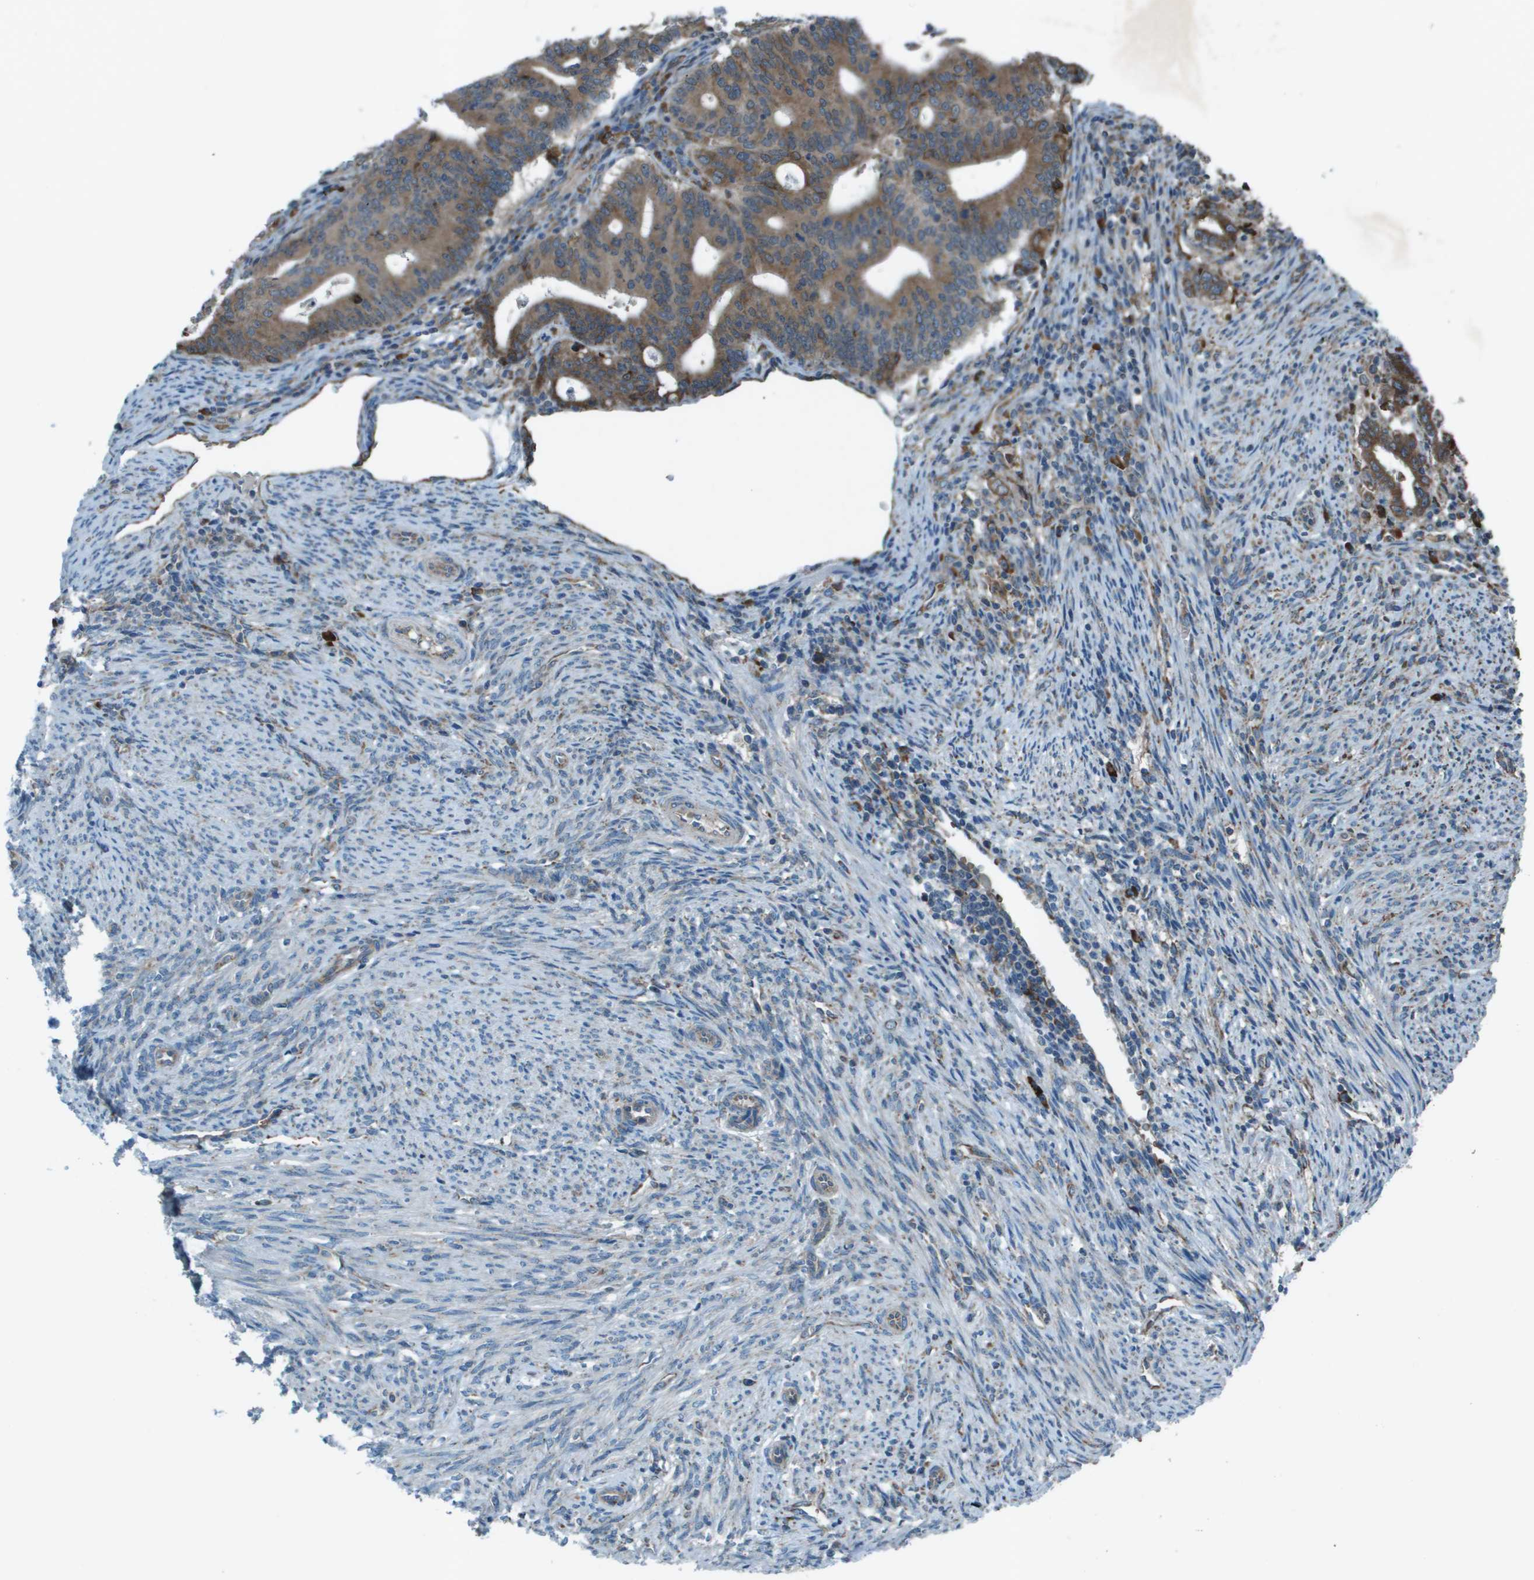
{"staining": {"intensity": "moderate", "quantity": ">75%", "location": "cytoplasmic/membranous"}, "tissue": "endometrial cancer", "cell_type": "Tumor cells", "image_type": "cancer", "snomed": [{"axis": "morphology", "description": "Adenocarcinoma, NOS"}, {"axis": "topography", "description": "Uterus"}], "caption": "The immunohistochemical stain highlights moderate cytoplasmic/membranous staining in tumor cells of endometrial cancer tissue. The protein of interest is shown in brown color, while the nuclei are stained blue.", "gene": "UTS2", "patient": {"sex": "female", "age": 83}}